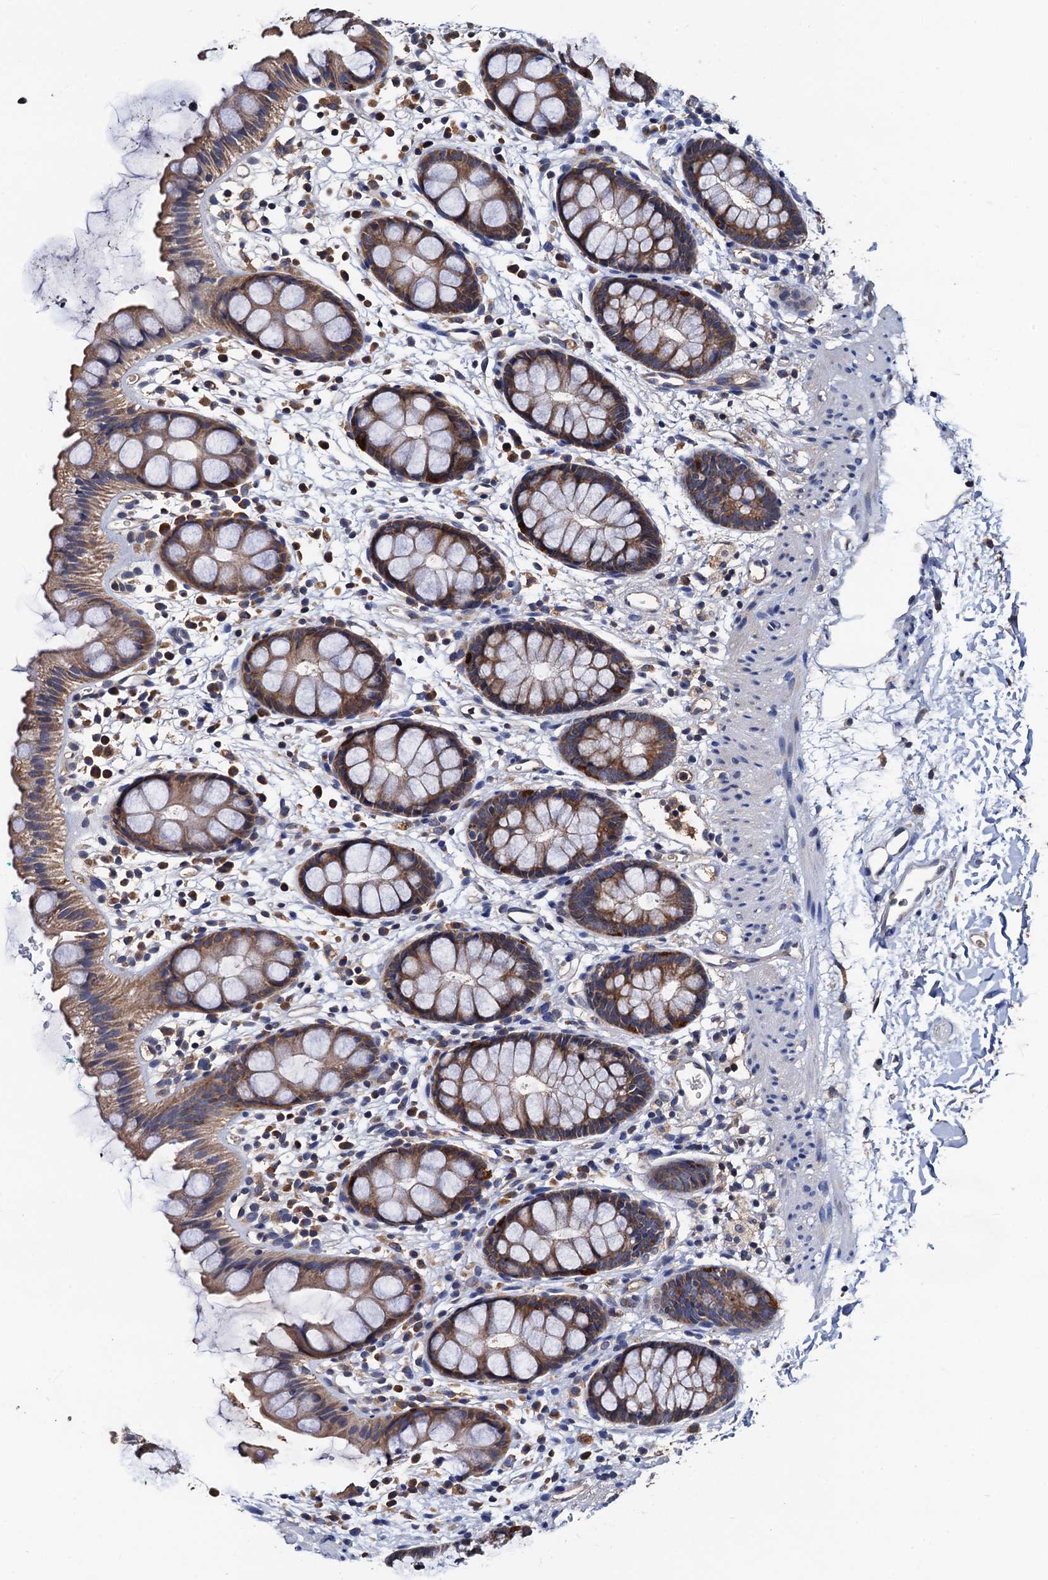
{"staining": {"intensity": "moderate", "quantity": ">75%", "location": "cytoplasmic/membranous"}, "tissue": "rectum", "cell_type": "Glandular cells", "image_type": "normal", "snomed": [{"axis": "morphology", "description": "Normal tissue, NOS"}, {"axis": "topography", "description": "Rectum"}], "caption": "DAB immunohistochemical staining of unremarkable human rectum reveals moderate cytoplasmic/membranous protein staining in approximately >75% of glandular cells. The protein of interest is shown in brown color, while the nuclei are stained blue.", "gene": "RGS11", "patient": {"sex": "female", "age": 65}}